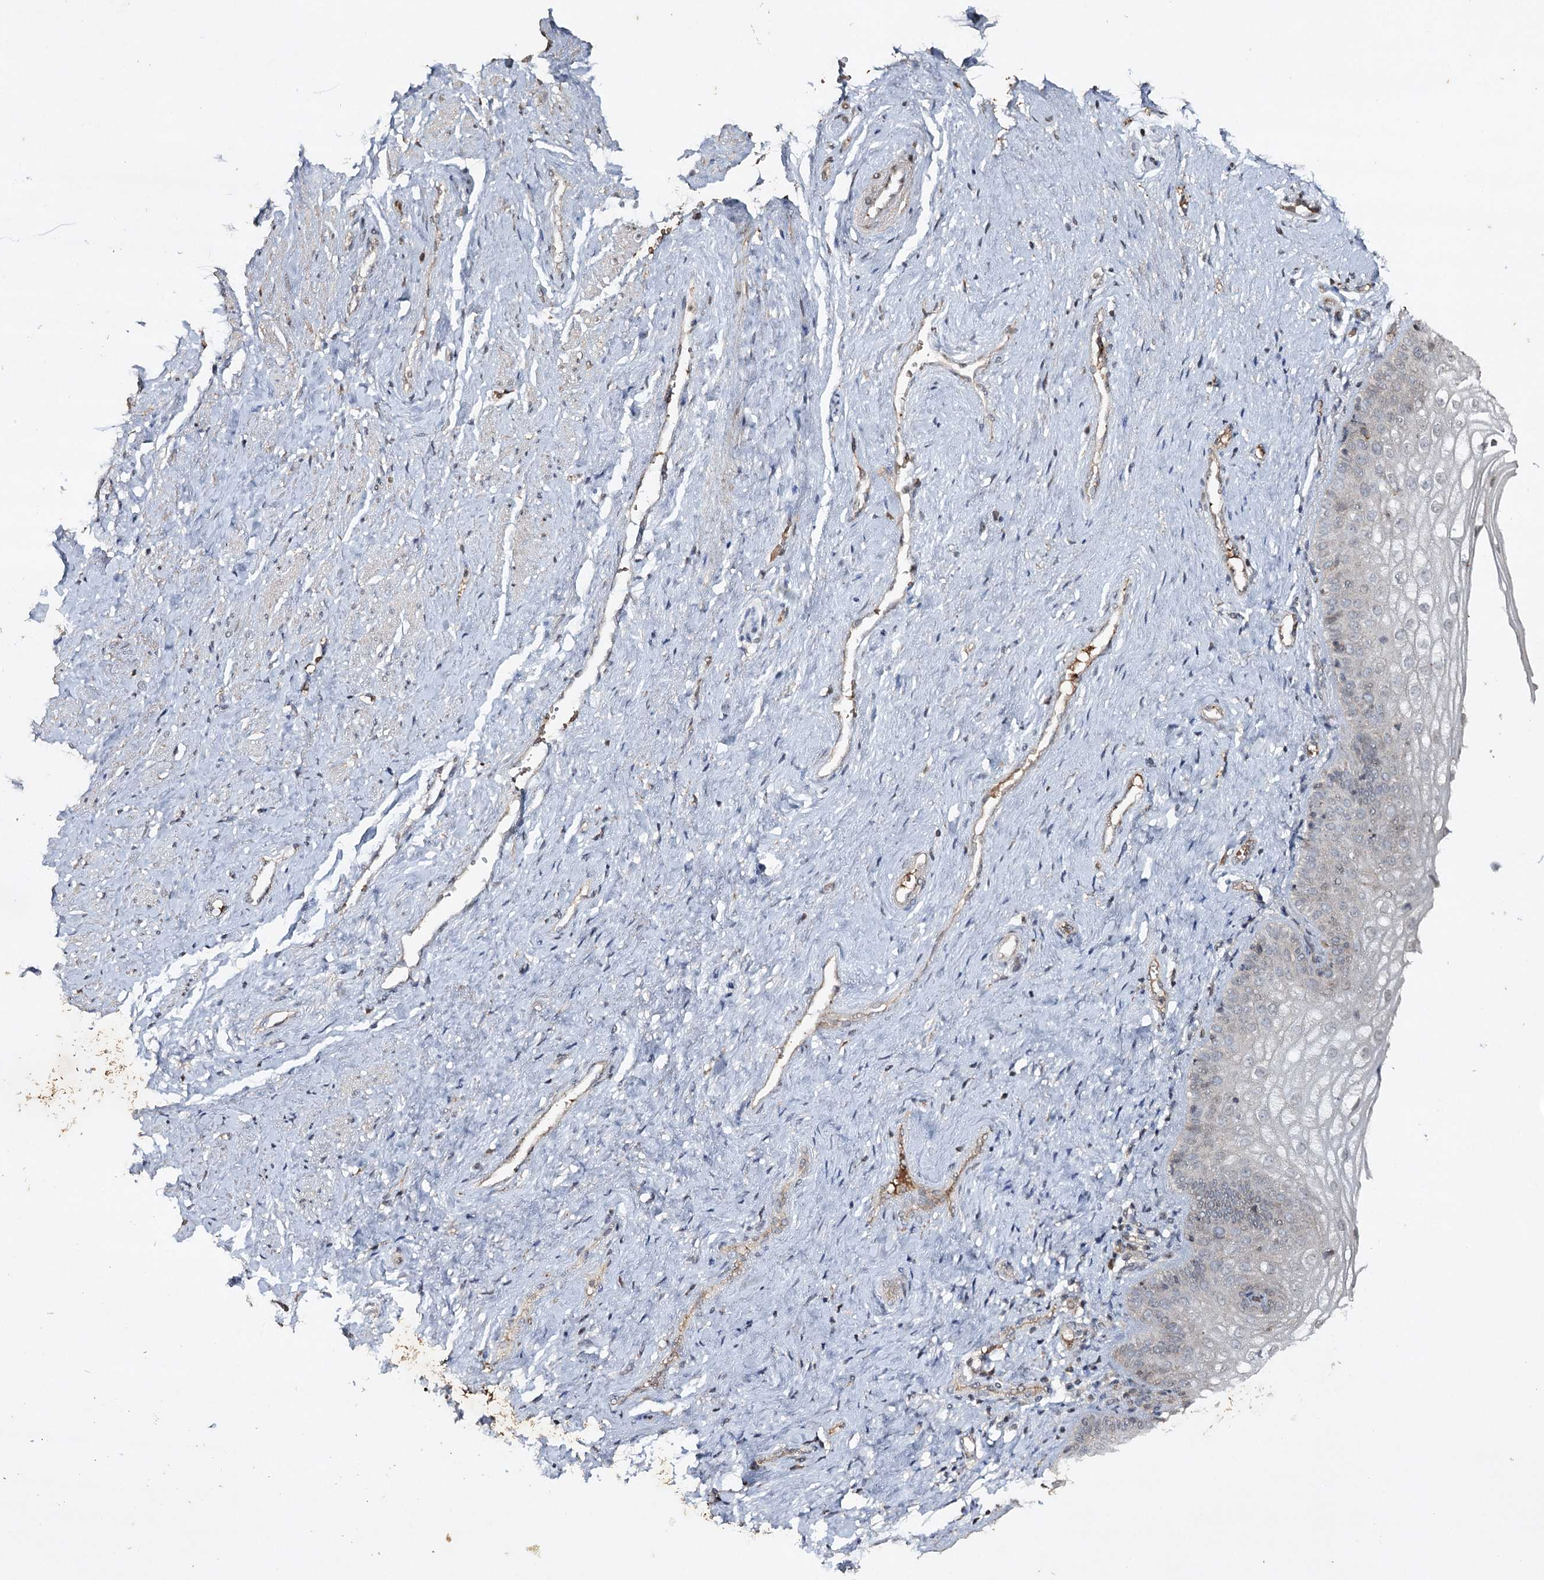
{"staining": {"intensity": "negative", "quantity": "none", "location": "none"}, "tissue": "vagina", "cell_type": "Squamous epithelial cells", "image_type": "normal", "snomed": [{"axis": "morphology", "description": "Normal tissue, NOS"}, {"axis": "topography", "description": "Vagina"}], "caption": "DAB (3,3'-diaminobenzidine) immunohistochemical staining of unremarkable human vagina exhibits no significant staining in squamous epithelial cells. (Stains: DAB IHC with hematoxylin counter stain, Microscopy: brightfield microscopy at high magnification).", "gene": "CYP2B6", "patient": {"sex": "female", "age": 46}}